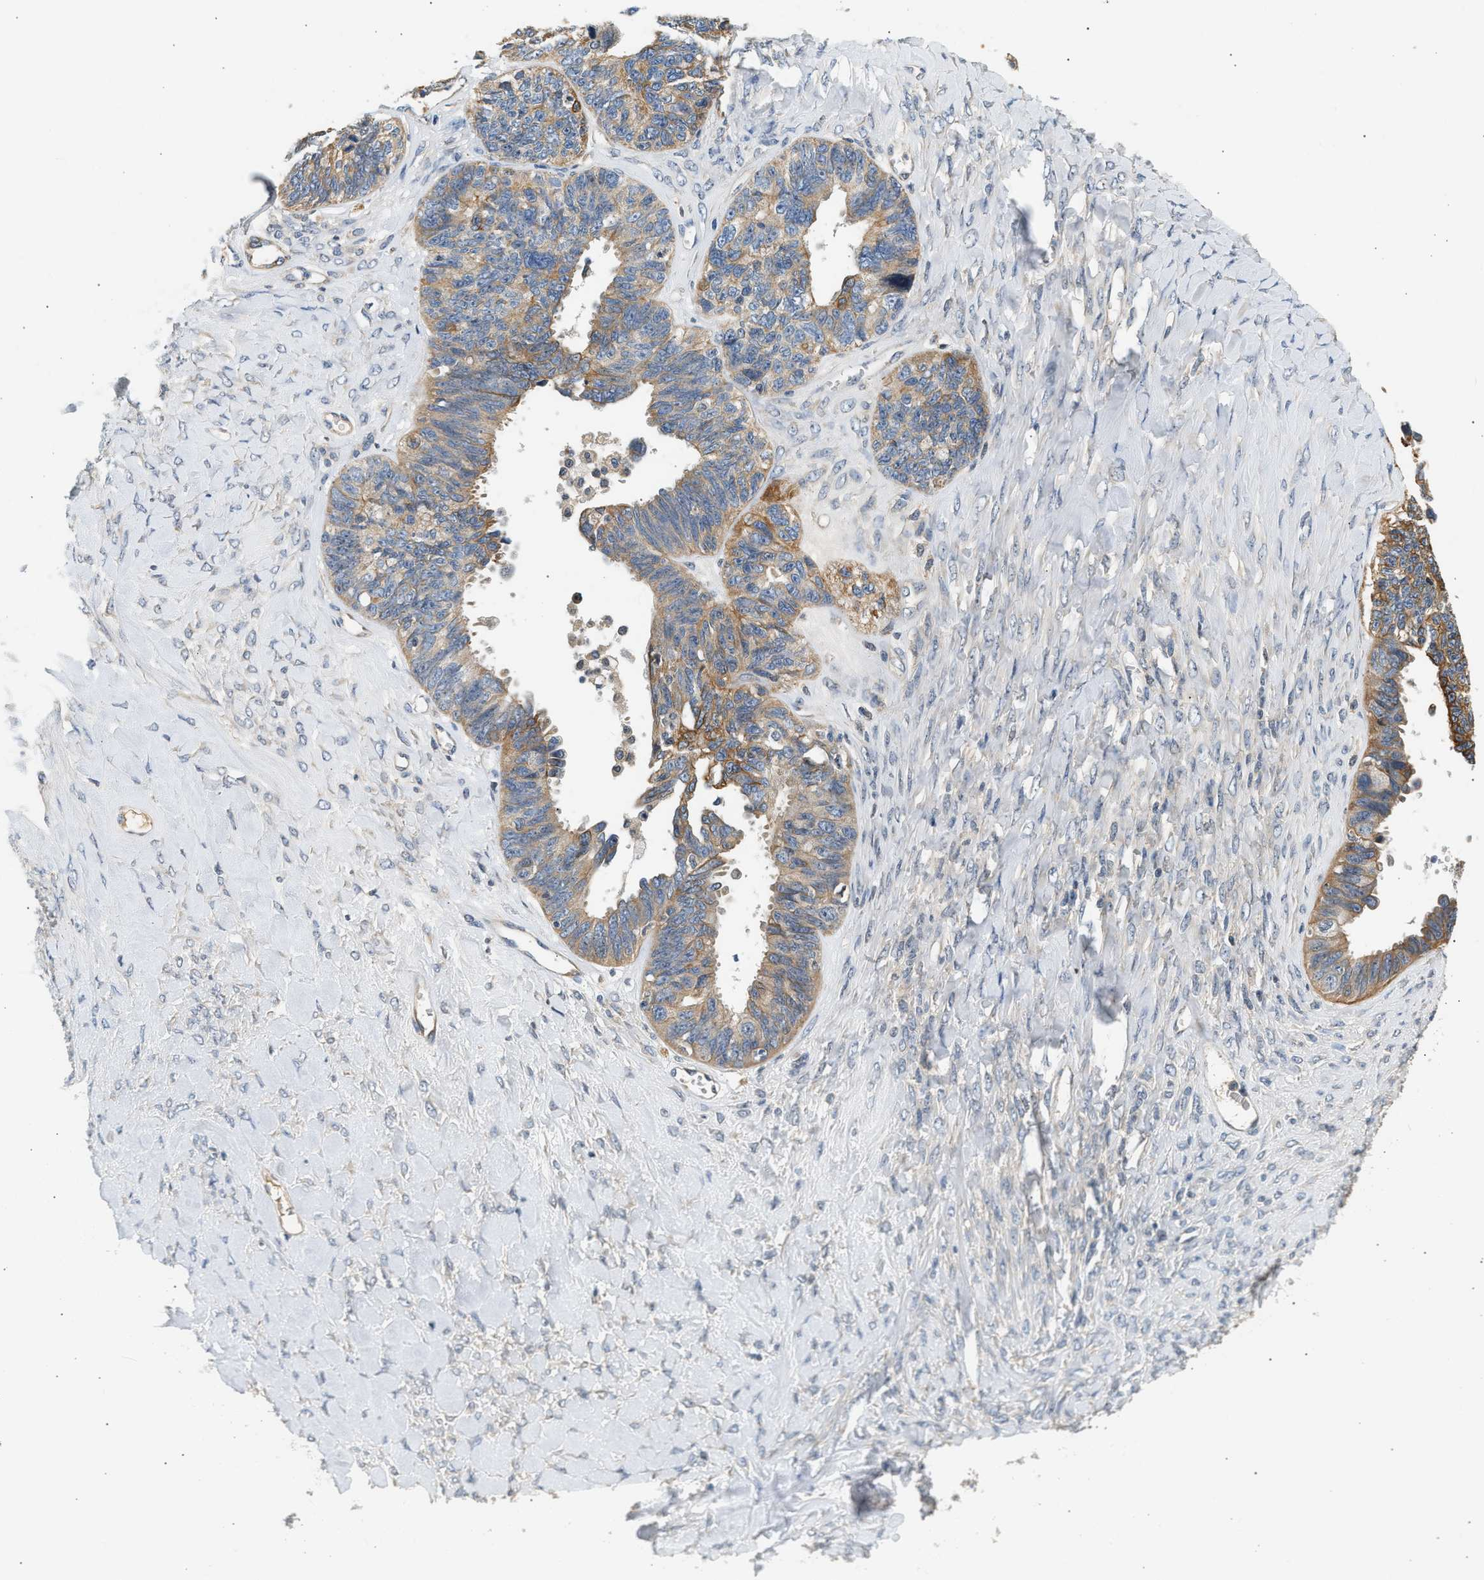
{"staining": {"intensity": "moderate", "quantity": ">75%", "location": "cytoplasmic/membranous"}, "tissue": "ovarian cancer", "cell_type": "Tumor cells", "image_type": "cancer", "snomed": [{"axis": "morphology", "description": "Cystadenocarcinoma, serous, NOS"}, {"axis": "topography", "description": "Ovary"}], "caption": "Protein analysis of serous cystadenocarcinoma (ovarian) tissue reveals moderate cytoplasmic/membranous positivity in about >75% of tumor cells.", "gene": "WDR31", "patient": {"sex": "female", "age": 79}}